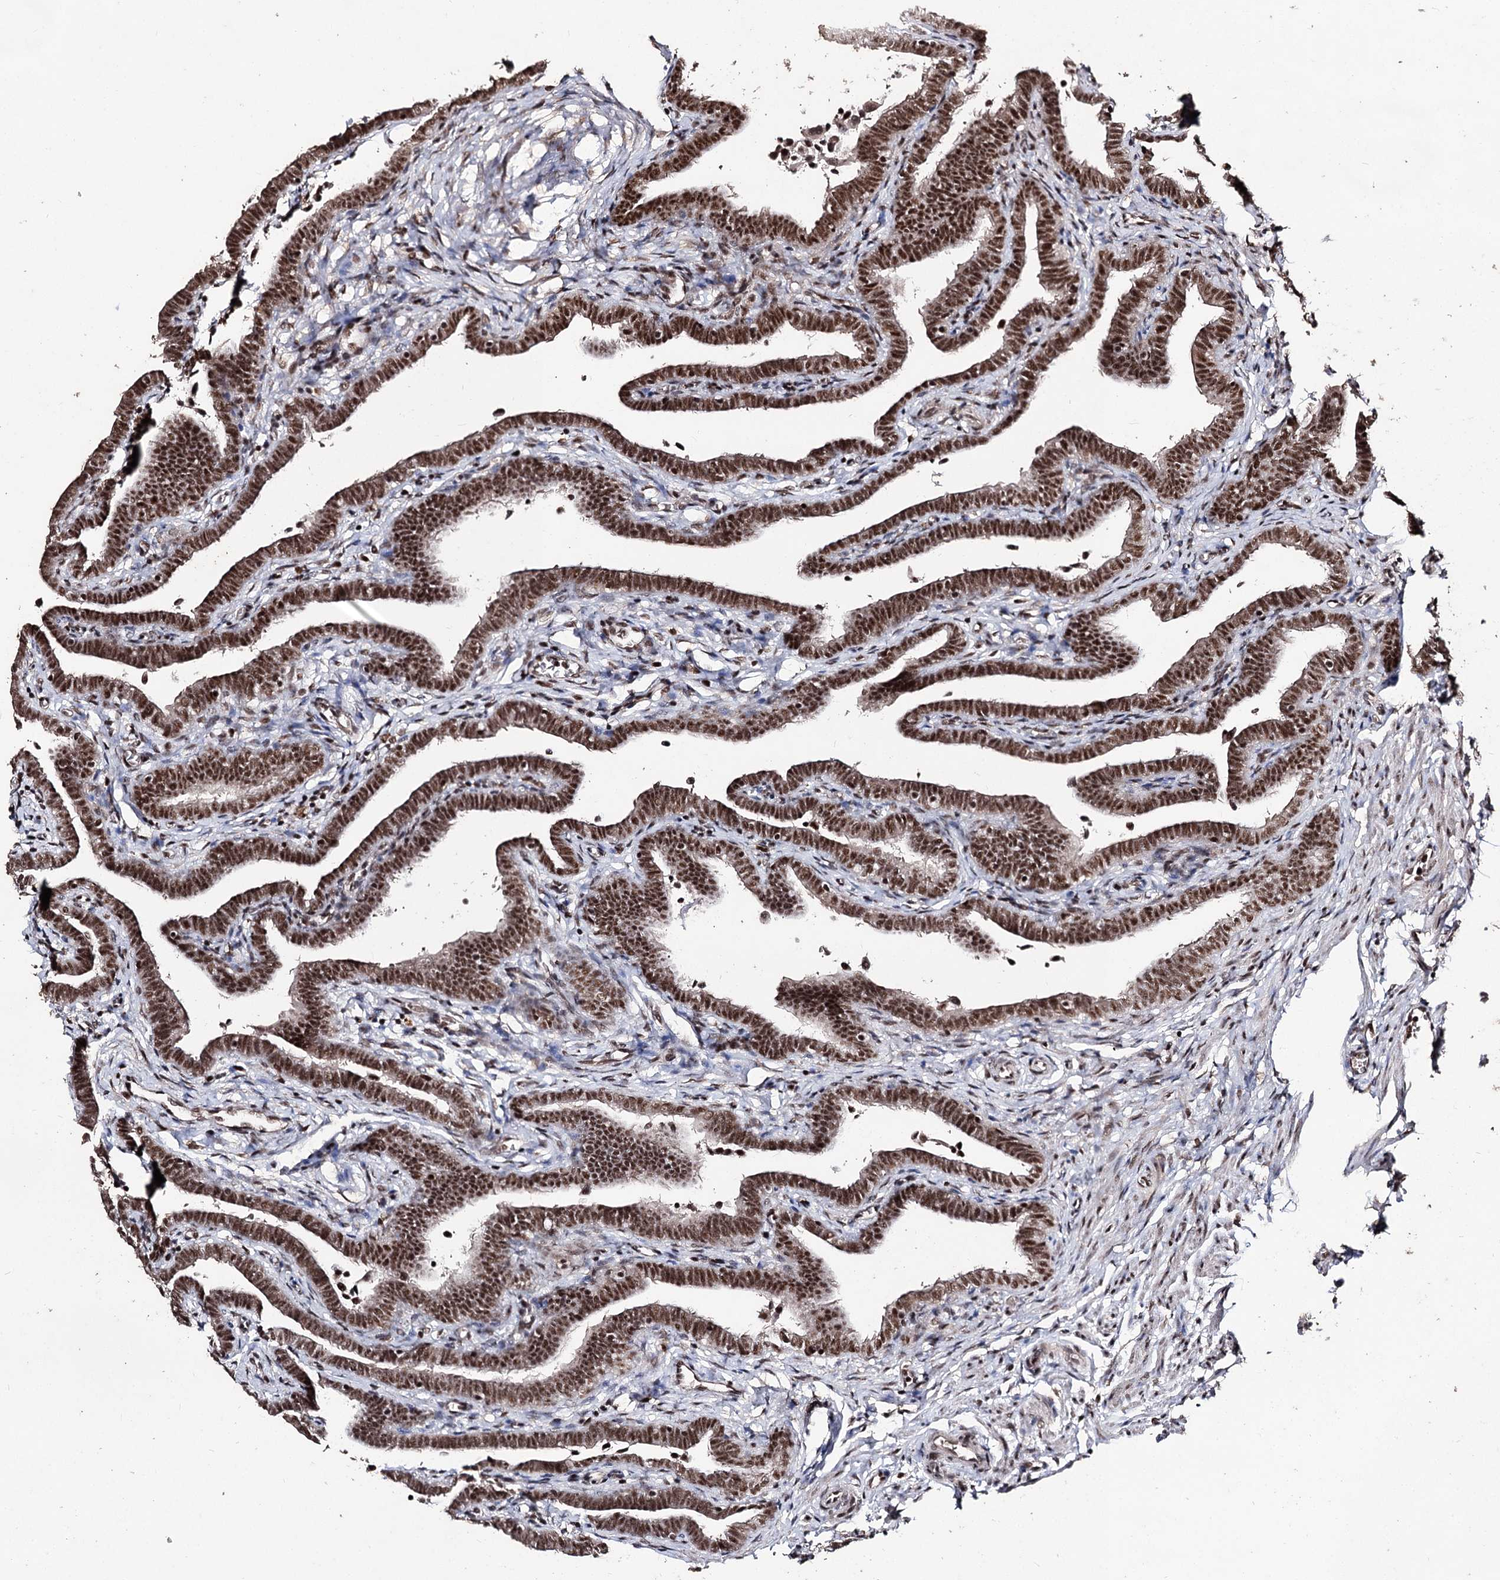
{"staining": {"intensity": "strong", "quantity": ">75%", "location": "nuclear"}, "tissue": "fallopian tube", "cell_type": "Glandular cells", "image_type": "normal", "snomed": [{"axis": "morphology", "description": "Normal tissue, NOS"}, {"axis": "topography", "description": "Fallopian tube"}], "caption": "Unremarkable fallopian tube displays strong nuclear positivity in approximately >75% of glandular cells.", "gene": "U2SURP", "patient": {"sex": "female", "age": 36}}